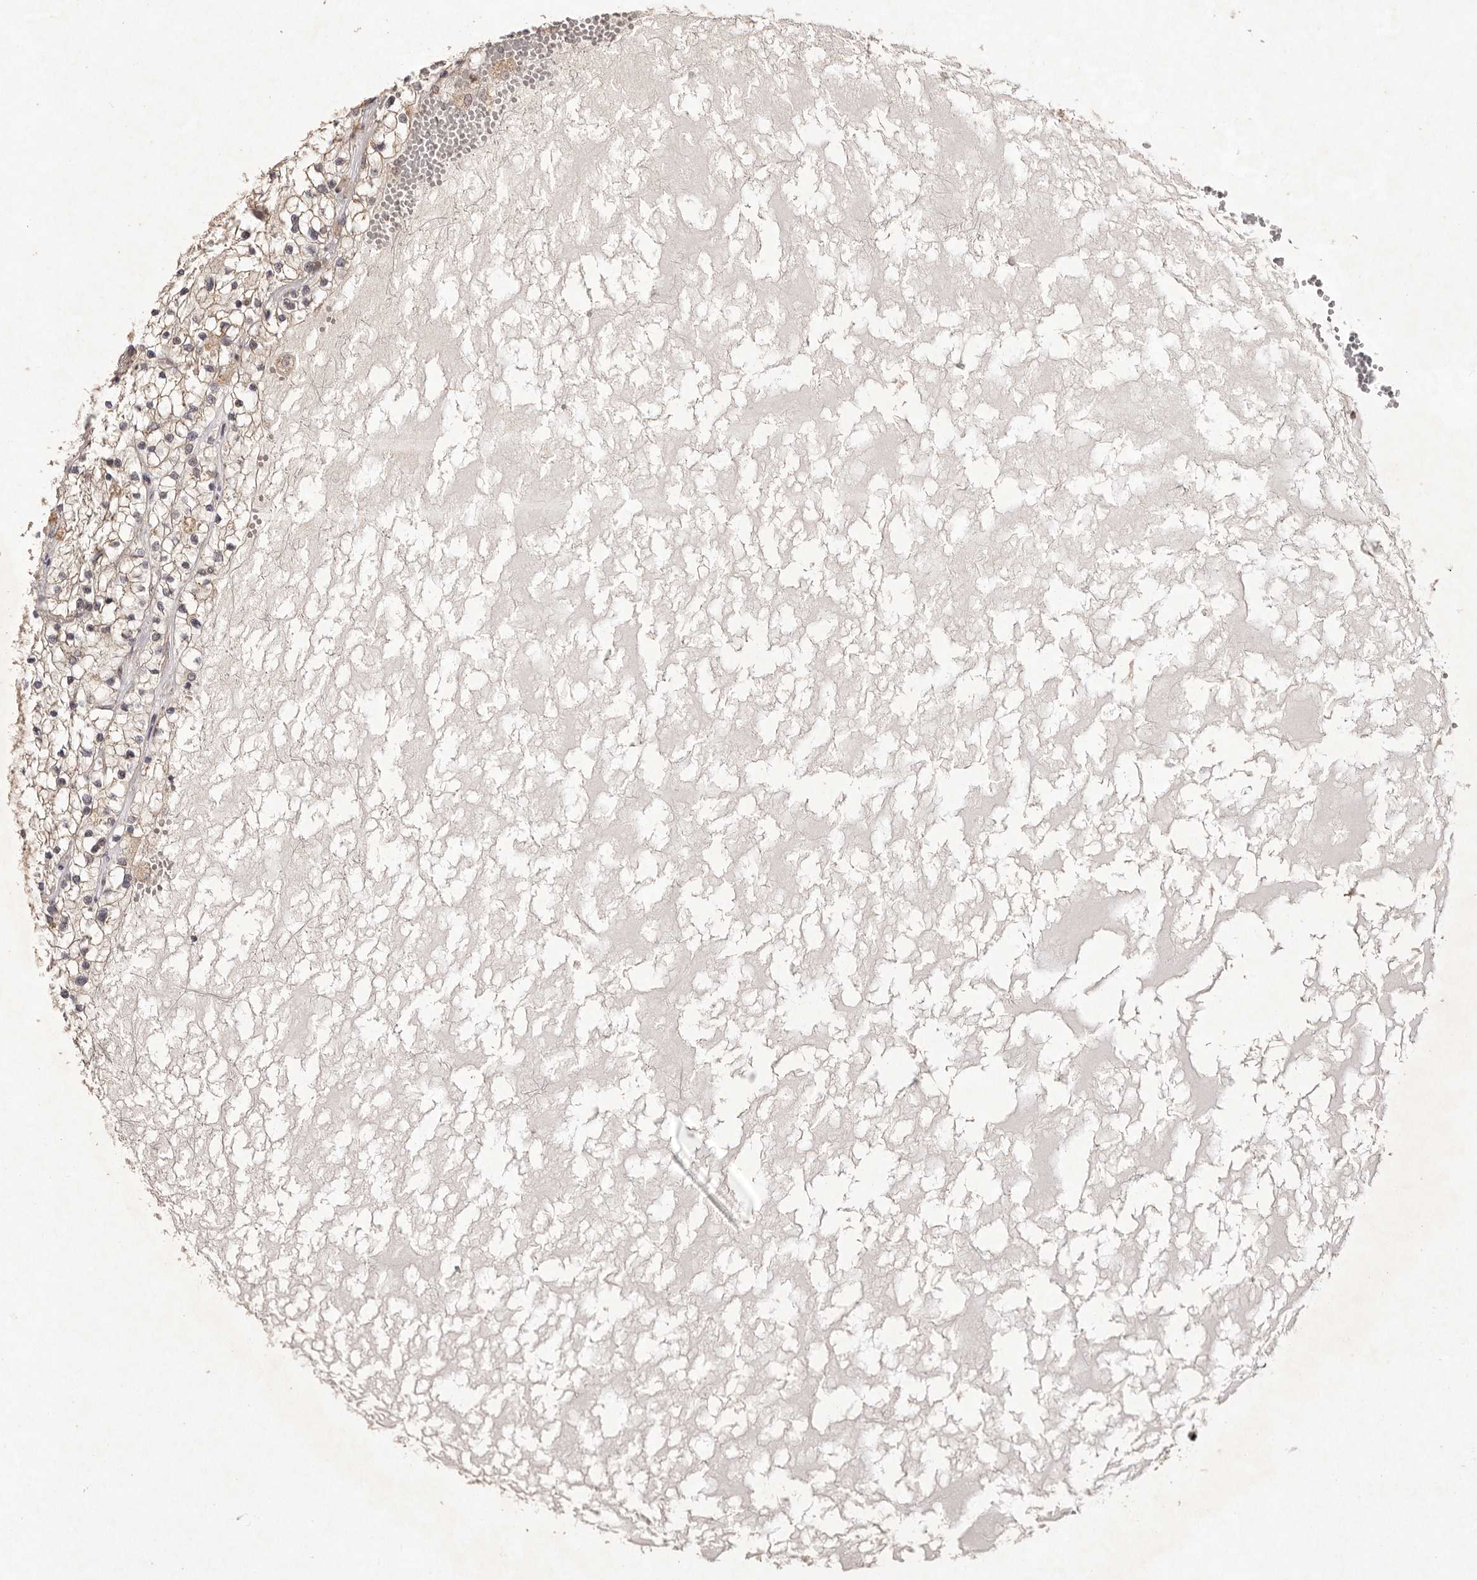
{"staining": {"intensity": "weak", "quantity": "25%-75%", "location": "cytoplasmic/membranous"}, "tissue": "renal cancer", "cell_type": "Tumor cells", "image_type": "cancer", "snomed": [{"axis": "morphology", "description": "Normal tissue, NOS"}, {"axis": "morphology", "description": "Adenocarcinoma, NOS"}, {"axis": "topography", "description": "Kidney"}], "caption": "Protein expression analysis of renal cancer displays weak cytoplasmic/membranous staining in about 25%-75% of tumor cells.", "gene": "BUD31", "patient": {"sex": "male", "age": 68}}